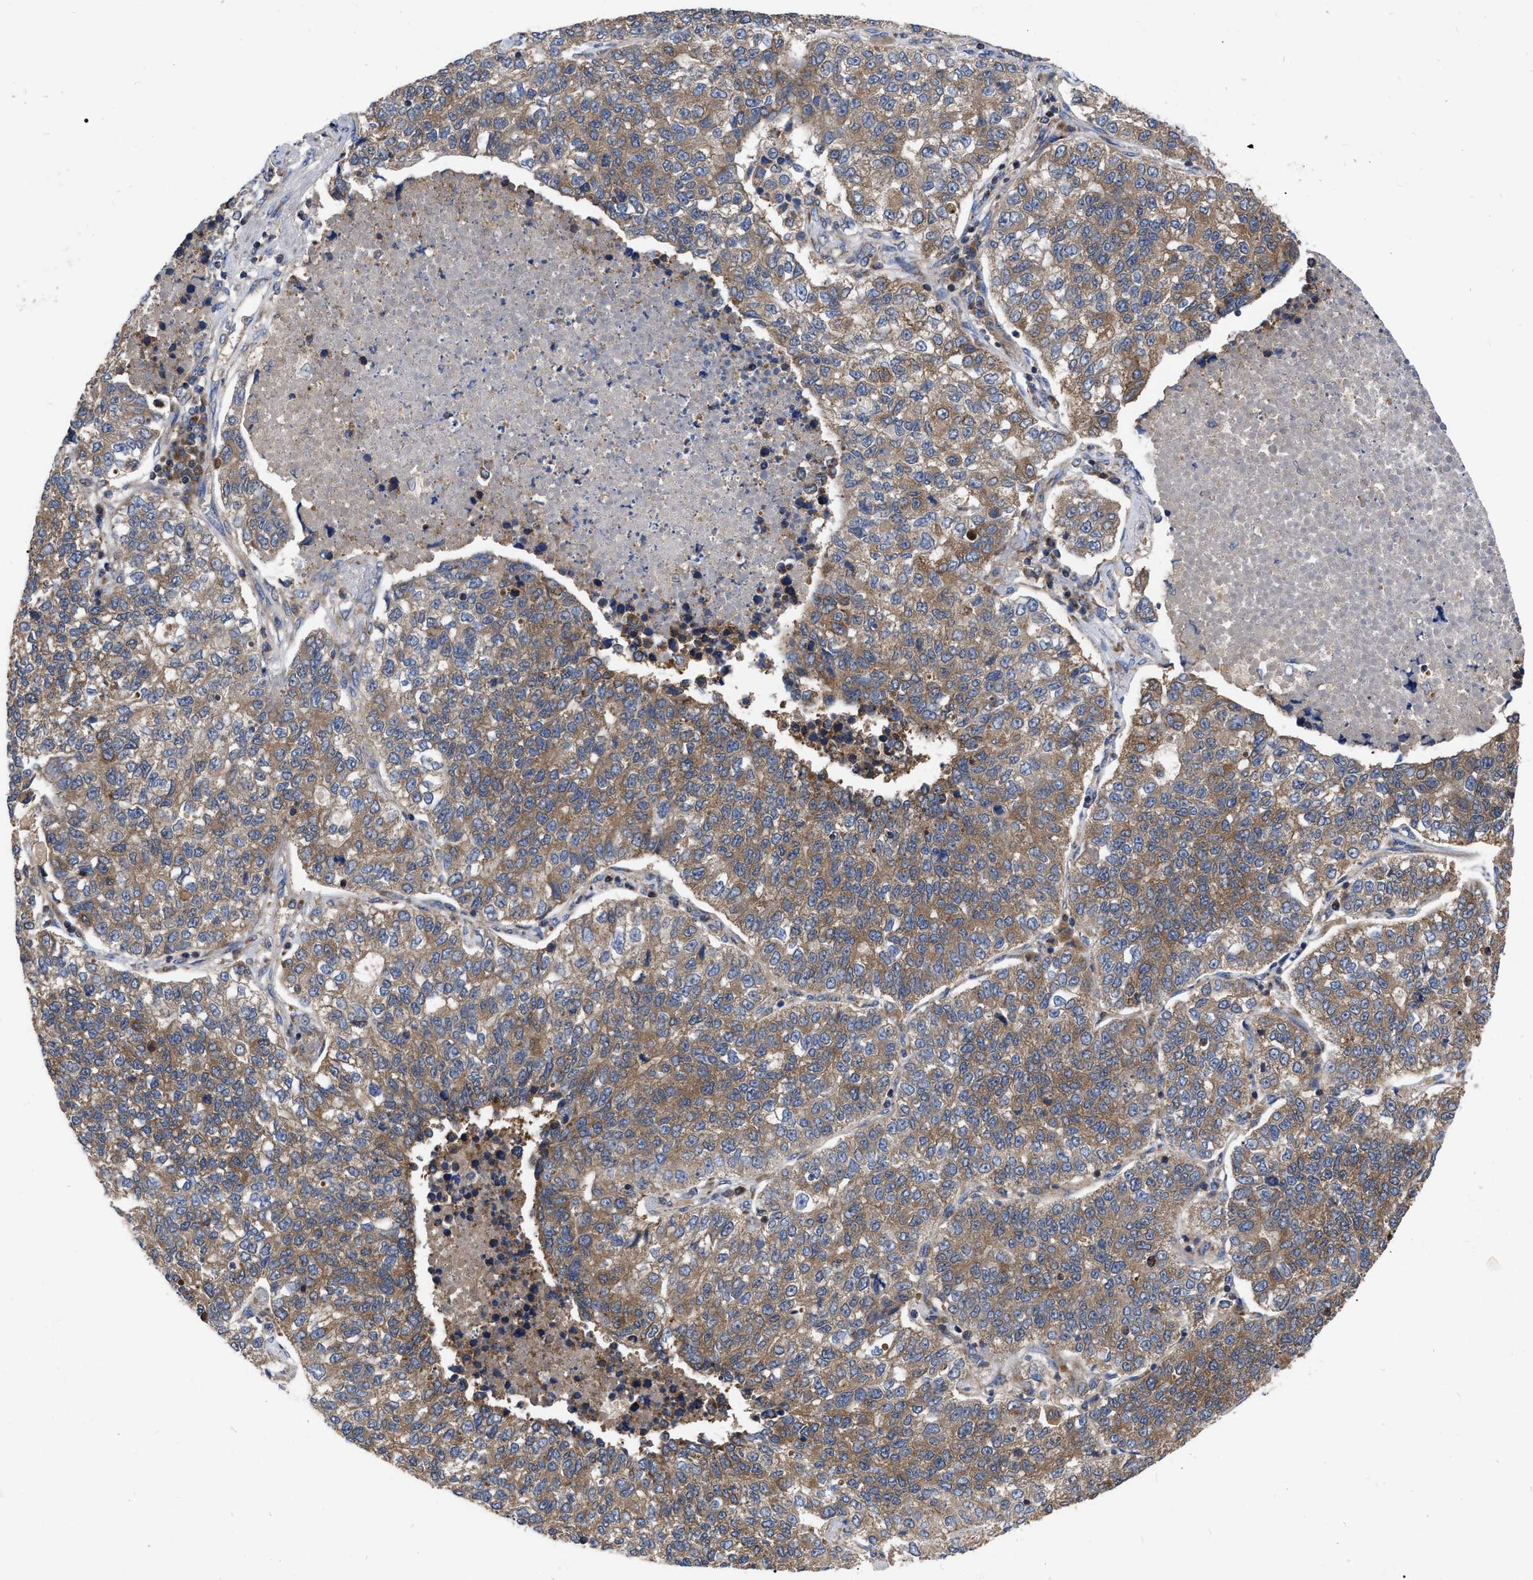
{"staining": {"intensity": "moderate", "quantity": ">75%", "location": "cytoplasmic/membranous"}, "tissue": "lung cancer", "cell_type": "Tumor cells", "image_type": "cancer", "snomed": [{"axis": "morphology", "description": "Adenocarcinoma, NOS"}, {"axis": "topography", "description": "Lung"}], "caption": "About >75% of tumor cells in adenocarcinoma (lung) exhibit moderate cytoplasmic/membranous protein positivity as visualized by brown immunohistochemical staining.", "gene": "CDKN2C", "patient": {"sex": "male", "age": 49}}